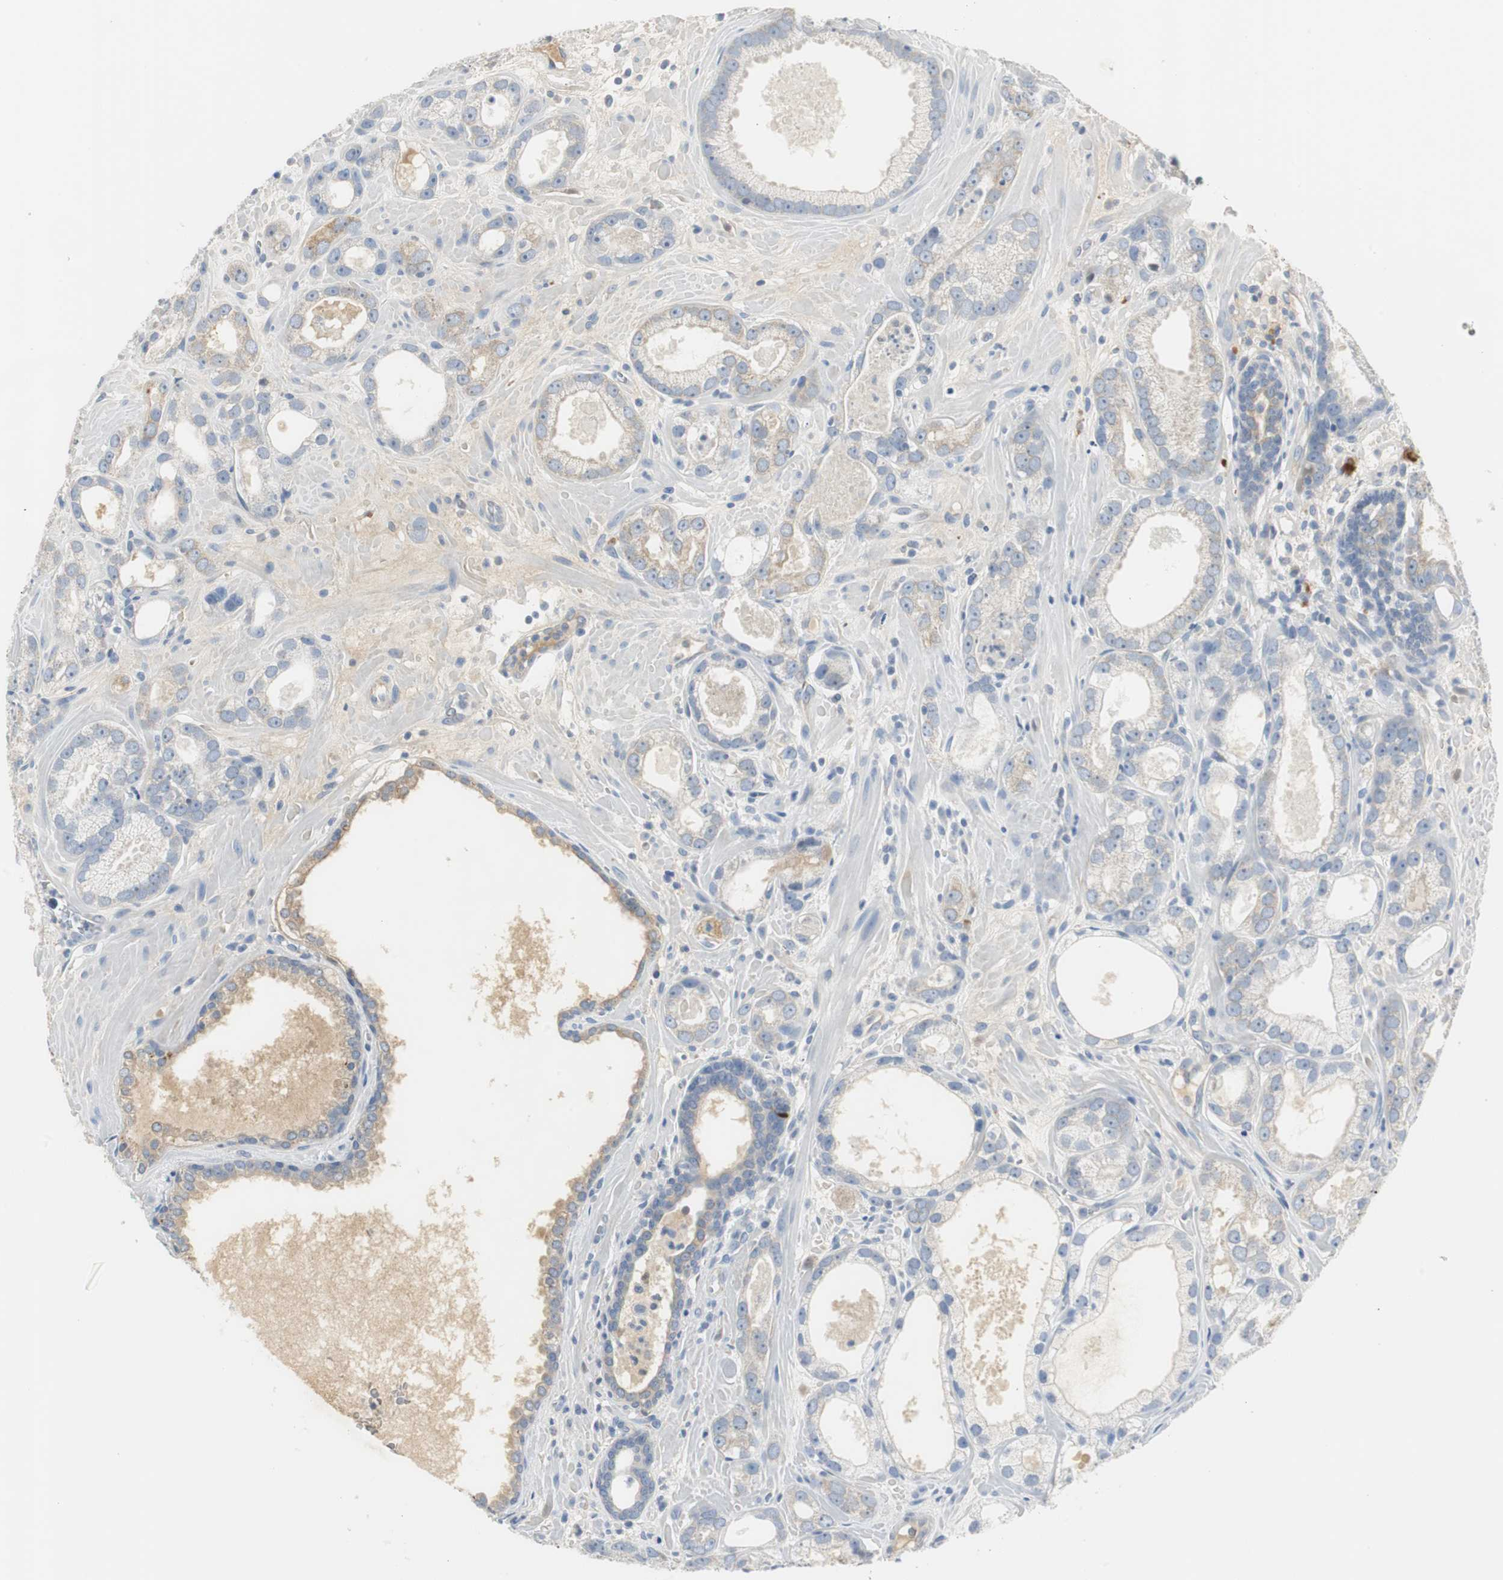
{"staining": {"intensity": "weak", "quantity": "25%-75%", "location": "cytoplasmic/membranous"}, "tissue": "prostate cancer", "cell_type": "Tumor cells", "image_type": "cancer", "snomed": [{"axis": "morphology", "description": "Adenocarcinoma, Low grade"}, {"axis": "topography", "description": "Prostate"}], "caption": "IHC of human prostate cancer demonstrates low levels of weak cytoplasmic/membranous expression in approximately 25%-75% of tumor cells. (Stains: DAB in brown, nuclei in blue, Microscopy: brightfield microscopy at high magnification).", "gene": "SERPINF1", "patient": {"sex": "male", "age": 57}}